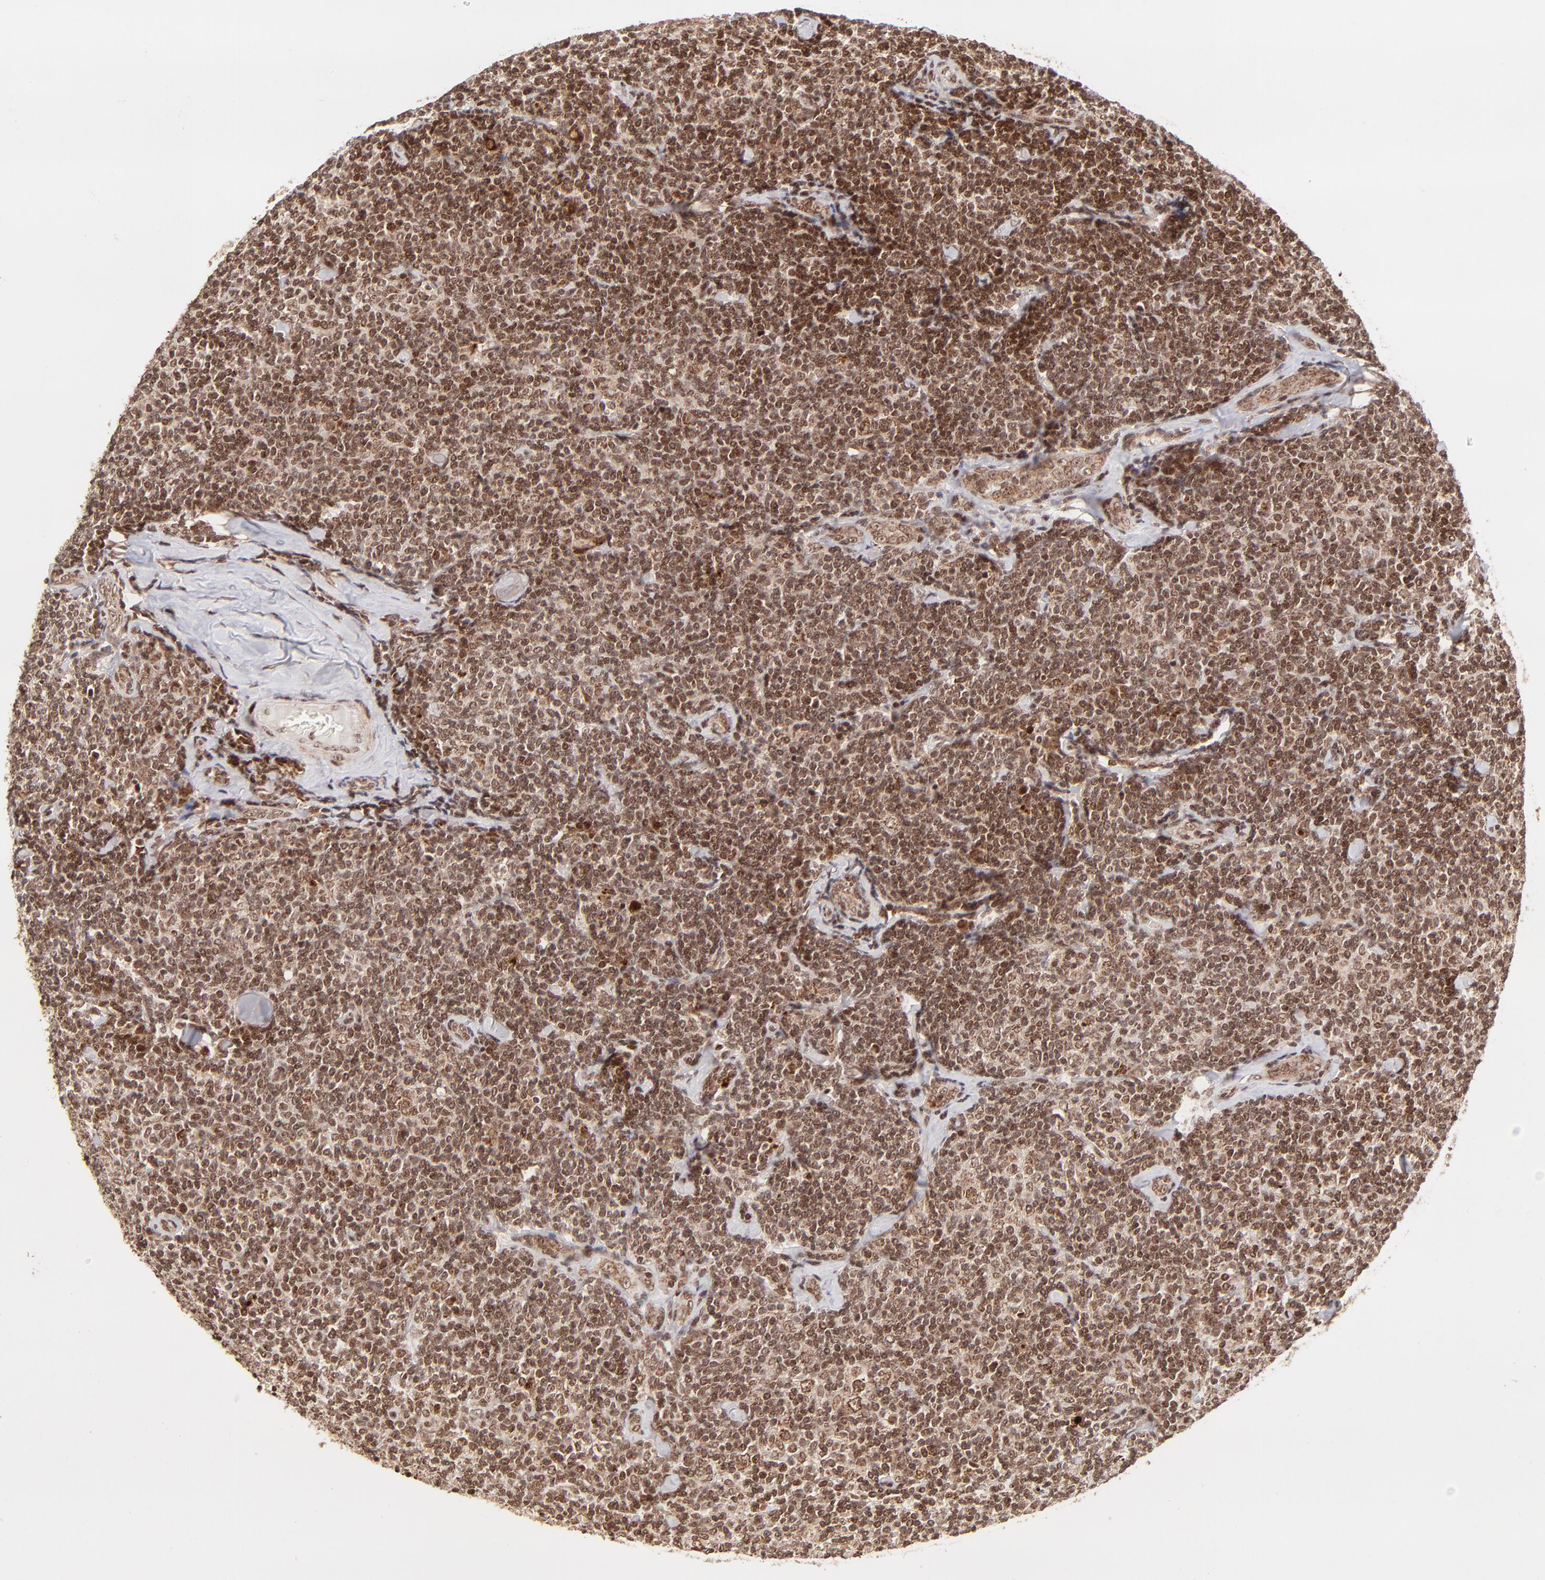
{"staining": {"intensity": "strong", "quantity": ">75%", "location": "cytoplasmic/membranous,nuclear"}, "tissue": "lymphoma", "cell_type": "Tumor cells", "image_type": "cancer", "snomed": [{"axis": "morphology", "description": "Malignant lymphoma, non-Hodgkin's type, Low grade"}, {"axis": "topography", "description": "Lymph node"}], "caption": "Protein staining of malignant lymphoma, non-Hodgkin's type (low-grade) tissue demonstrates strong cytoplasmic/membranous and nuclear staining in approximately >75% of tumor cells. The staining is performed using DAB (3,3'-diaminobenzidine) brown chromogen to label protein expression. The nuclei are counter-stained blue using hematoxylin.", "gene": "MED15", "patient": {"sex": "female", "age": 56}}